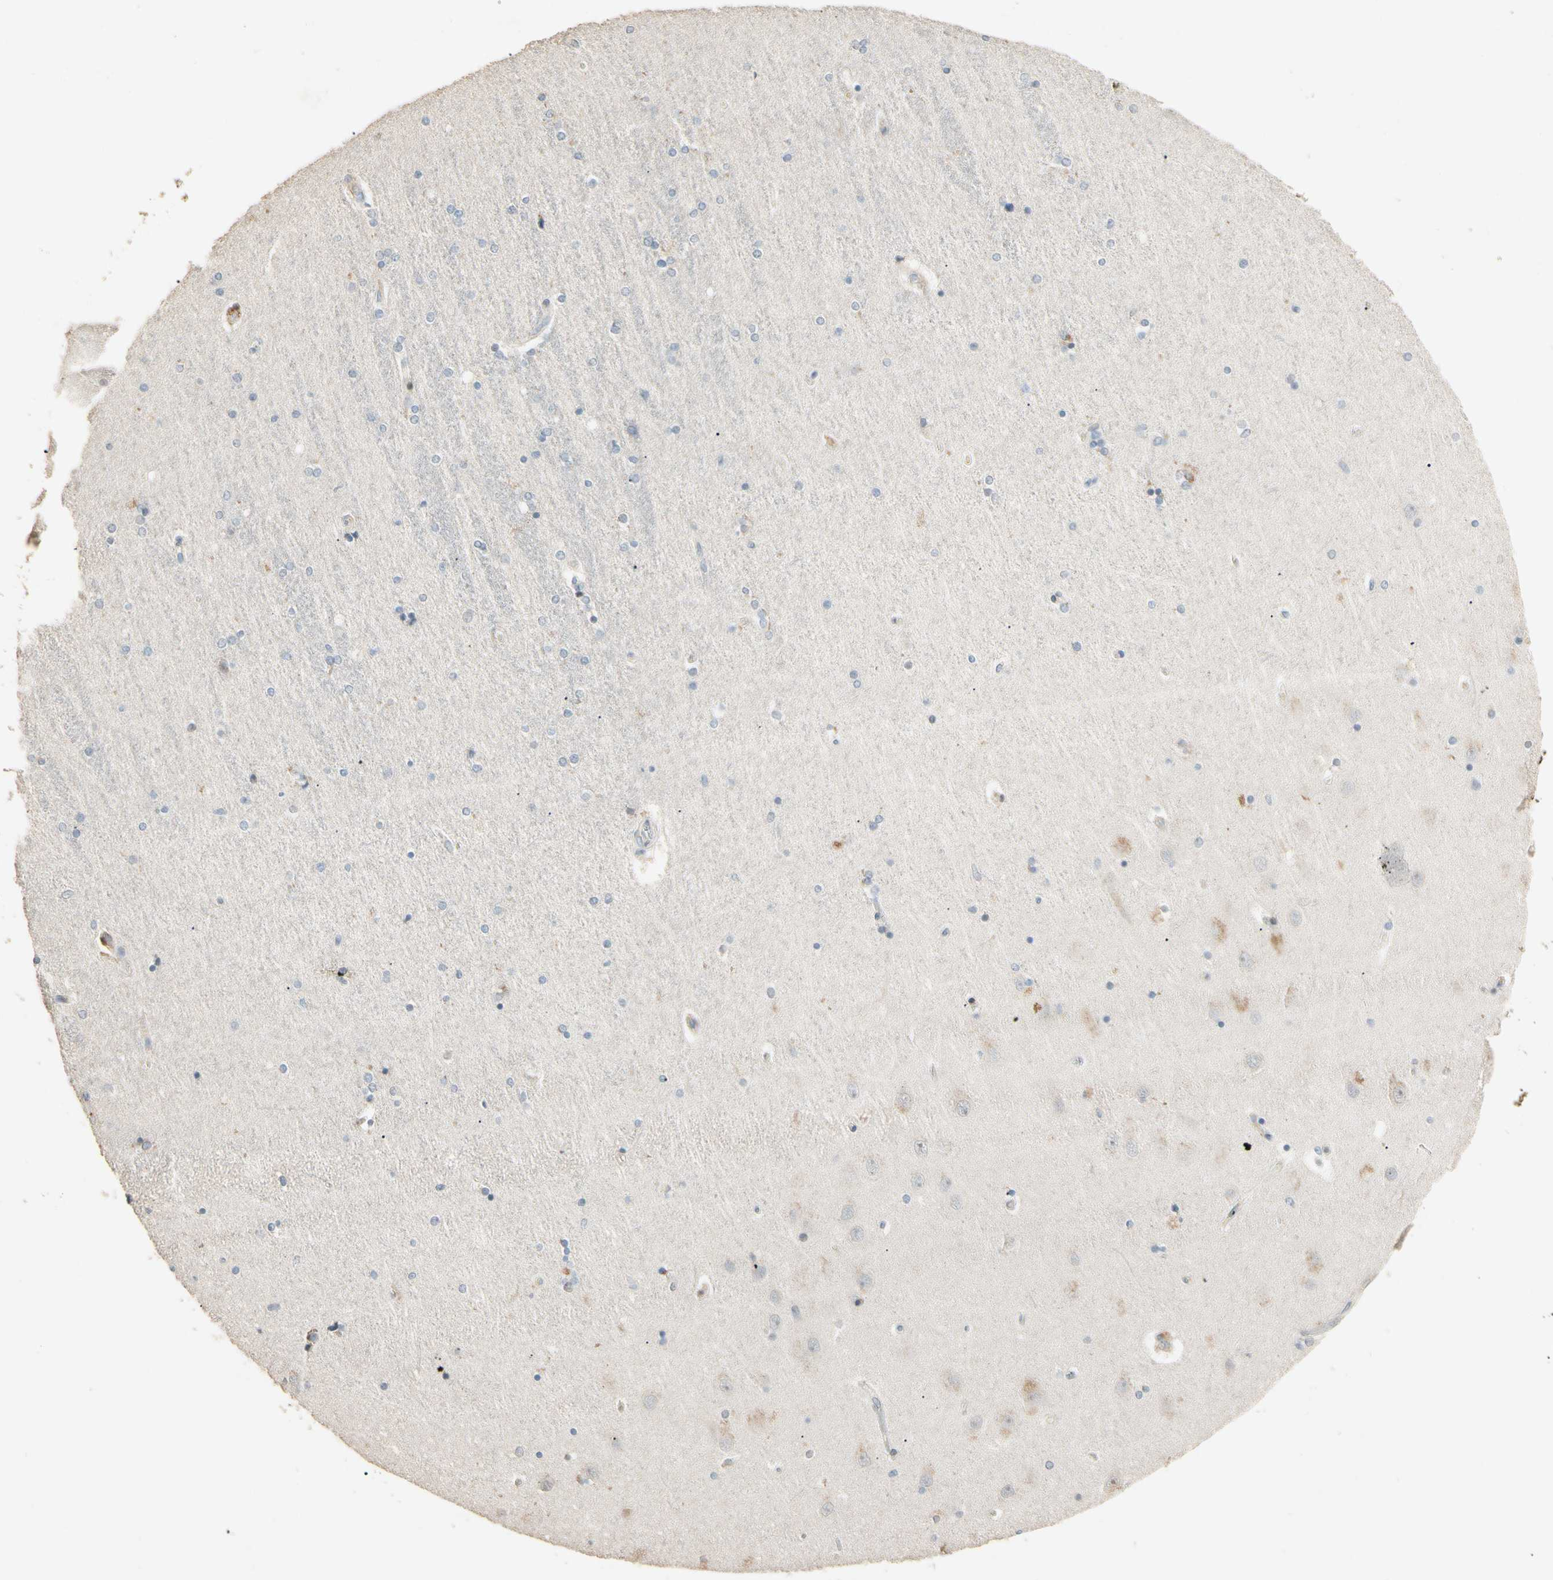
{"staining": {"intensity": "negative", "quantity": "none", "location": "none"}, "tissue": "hippocampus", "cell_type": "Glial cells", "image_type": "normal", "snomed": [{"axis": "morphology", "description": "Normal tissue, NOS"}, {"axis": "topography", "description": "Hippocampus"}], "caption": "Glial cells are negative for brown protein staining in normal hippocampus. (DAB (3,3'-diaminobenzidine) immunohistochemistry, high magnification).", "gene": "GNE", "patient": {"sex": "female", "age": 54}}